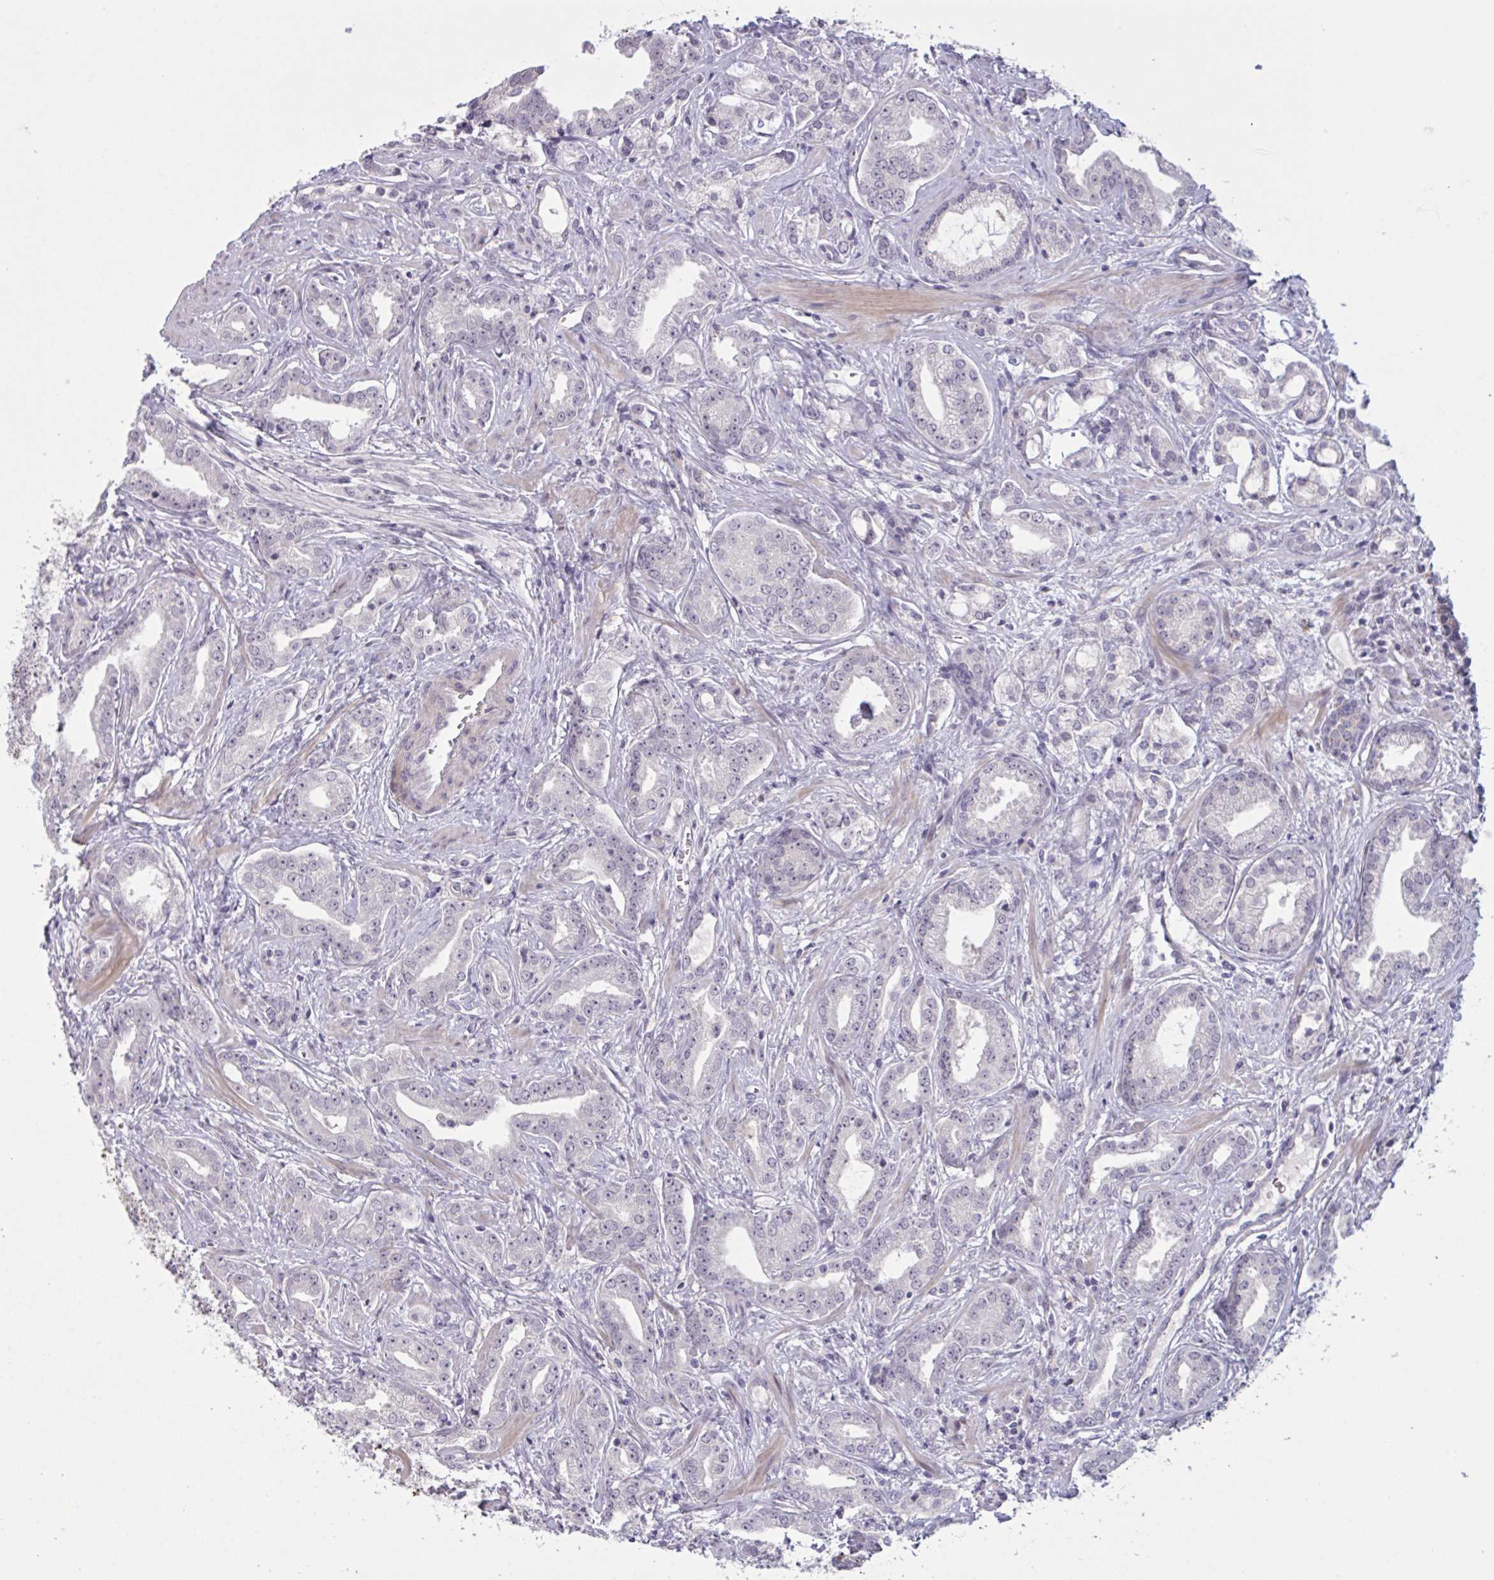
{"staining": {"intensity": "strong", "quantity": "<25%", "location": "cytoplasmic/membranous"}, "tissue": "prostate cancer", "cell_type": "Tumor cells", "image_type": "cancer", "snomed": [{"axis": "morphology", "description": "Adenocarcinoma, Medium grade"}, {"axis": "topography", "description": "Prostate"}], "caption": "IHC histopathology image of neoplastic tissue: human prostate cancer (medium-grade adenocarcinoma) stained using immunohistochemistry (IHC) exhibits medium levels of strong protein expression localized specifically in the cytoplasmic/membranous of tumor cells, appearing as a cytoplasmic/membranous brown color.", "gene": "RFPL4B", "patient": {"sex": "male", "age": 57}}